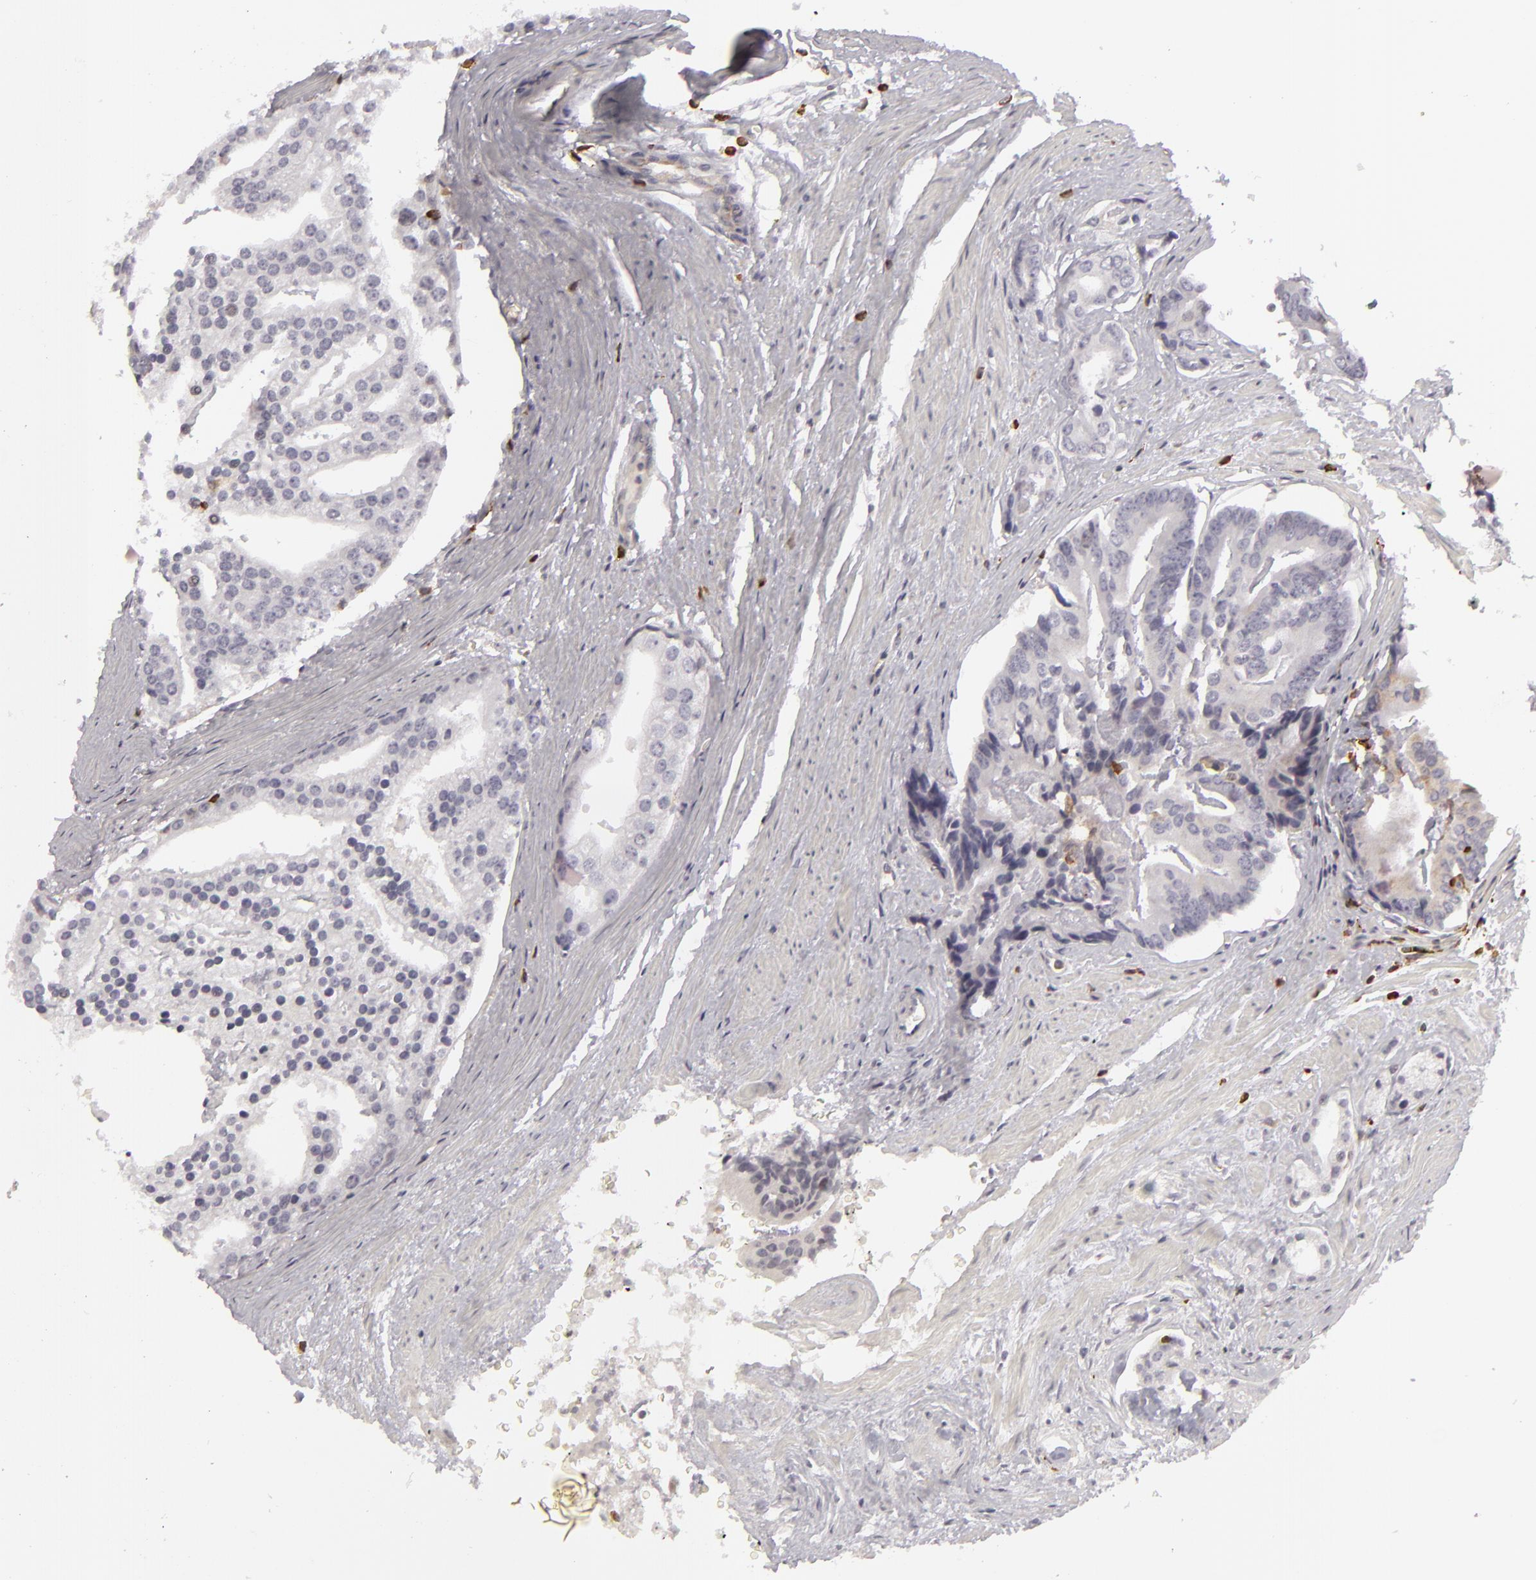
{"staining": {"intensity": "negative", "quantity": "none", "location": "none"}, "tissue": "prostate cancer", "cell_type": "Tumor cells", "image_type": "cancer", "snomed": [{"axis": "morphology", "description": "Adenocarcinoma, High grade"}, {"axis": "topography", "description": "Prostate"}], "caption": "Micrograph shows no significant protein positivity in tumor cells of prostate cancer. (DAB (3,3'-diaminobenzidine) IHC with hematoxylin counter stain).", "gene": "APOBEC3G", "patient": {"sex": "male", "age": 56}}